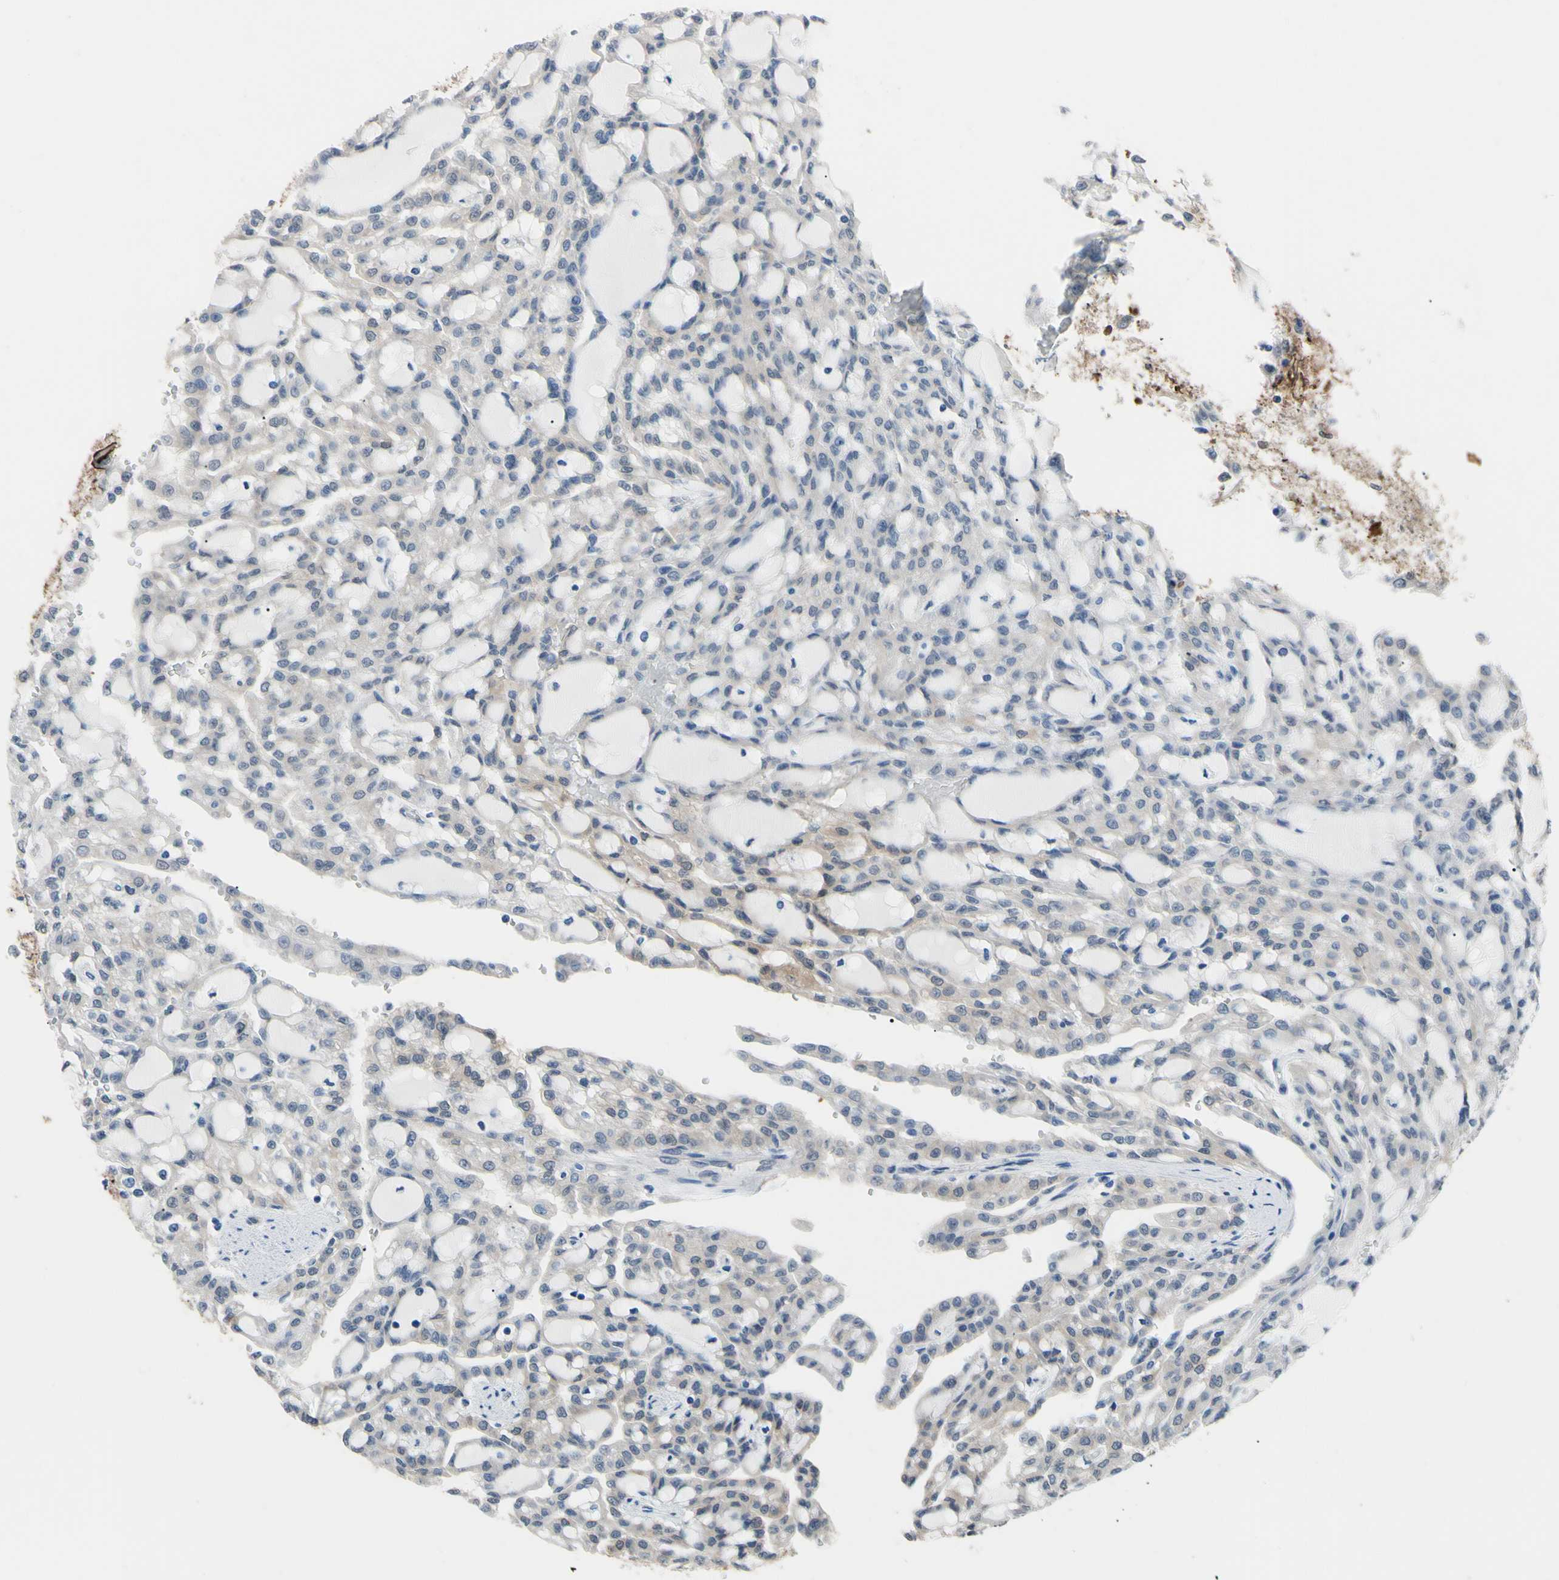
{"staining": {"intensity": "weak", "quantity": "25%-75%", "location": "cytoplasmic/membranous"}, "tissue": "renal cancer", "cell_type": "Tumor cells", "image_type": "cancer", "snomed": [{"axis": "morphology", "description": "Adenocarcinoma, NOS"}, {"axis": "topography", "description": "Kidney"}], "caption": "Tumor cells exhibit low levels of weak cytoplasmic/membranous positivity in about 25%-75% of cells in human adenocarcinoma (renal).", "gene": "NOL3", "patient": {"sex": "male", "age": 63}}